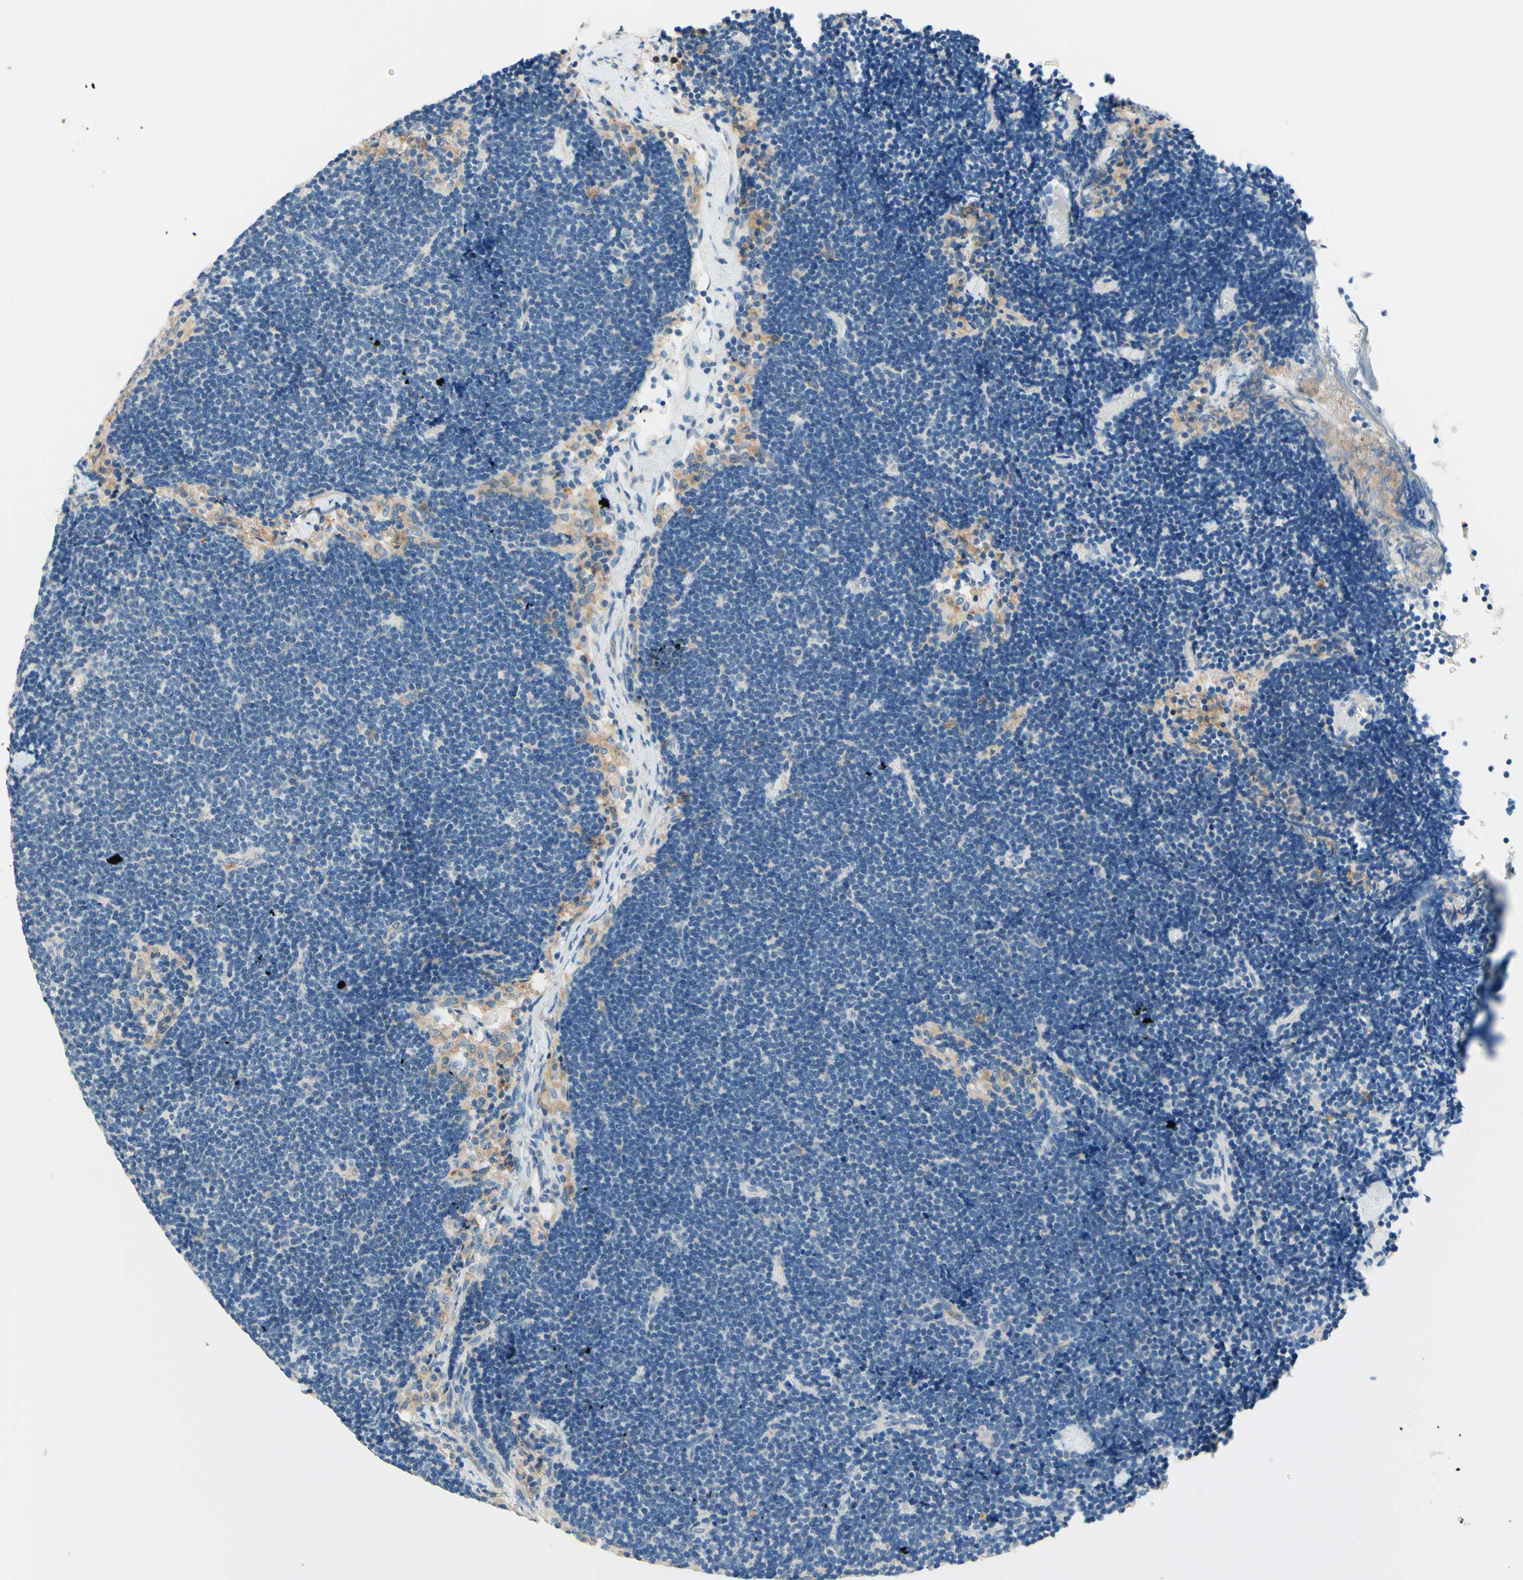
{"staining": {"intensity": "negative", "quantity": "none", "location": "none"}, "tissue": "lymph node", "cell_type": "Germinal center cells", "image_type": "normal", "snomed": [{"axis": "morphology", "description": "Normal tissue, NOS"}, {"axis": "topography", "description": "Lymph node"}], "caption": "There is no significant staining in germinal center cells of lymph node. (Brightfield microscopy of DAB IHC at high magnification).", "gene": "SIGLEC9", "patient": {"sex": "male", "age": 63}}